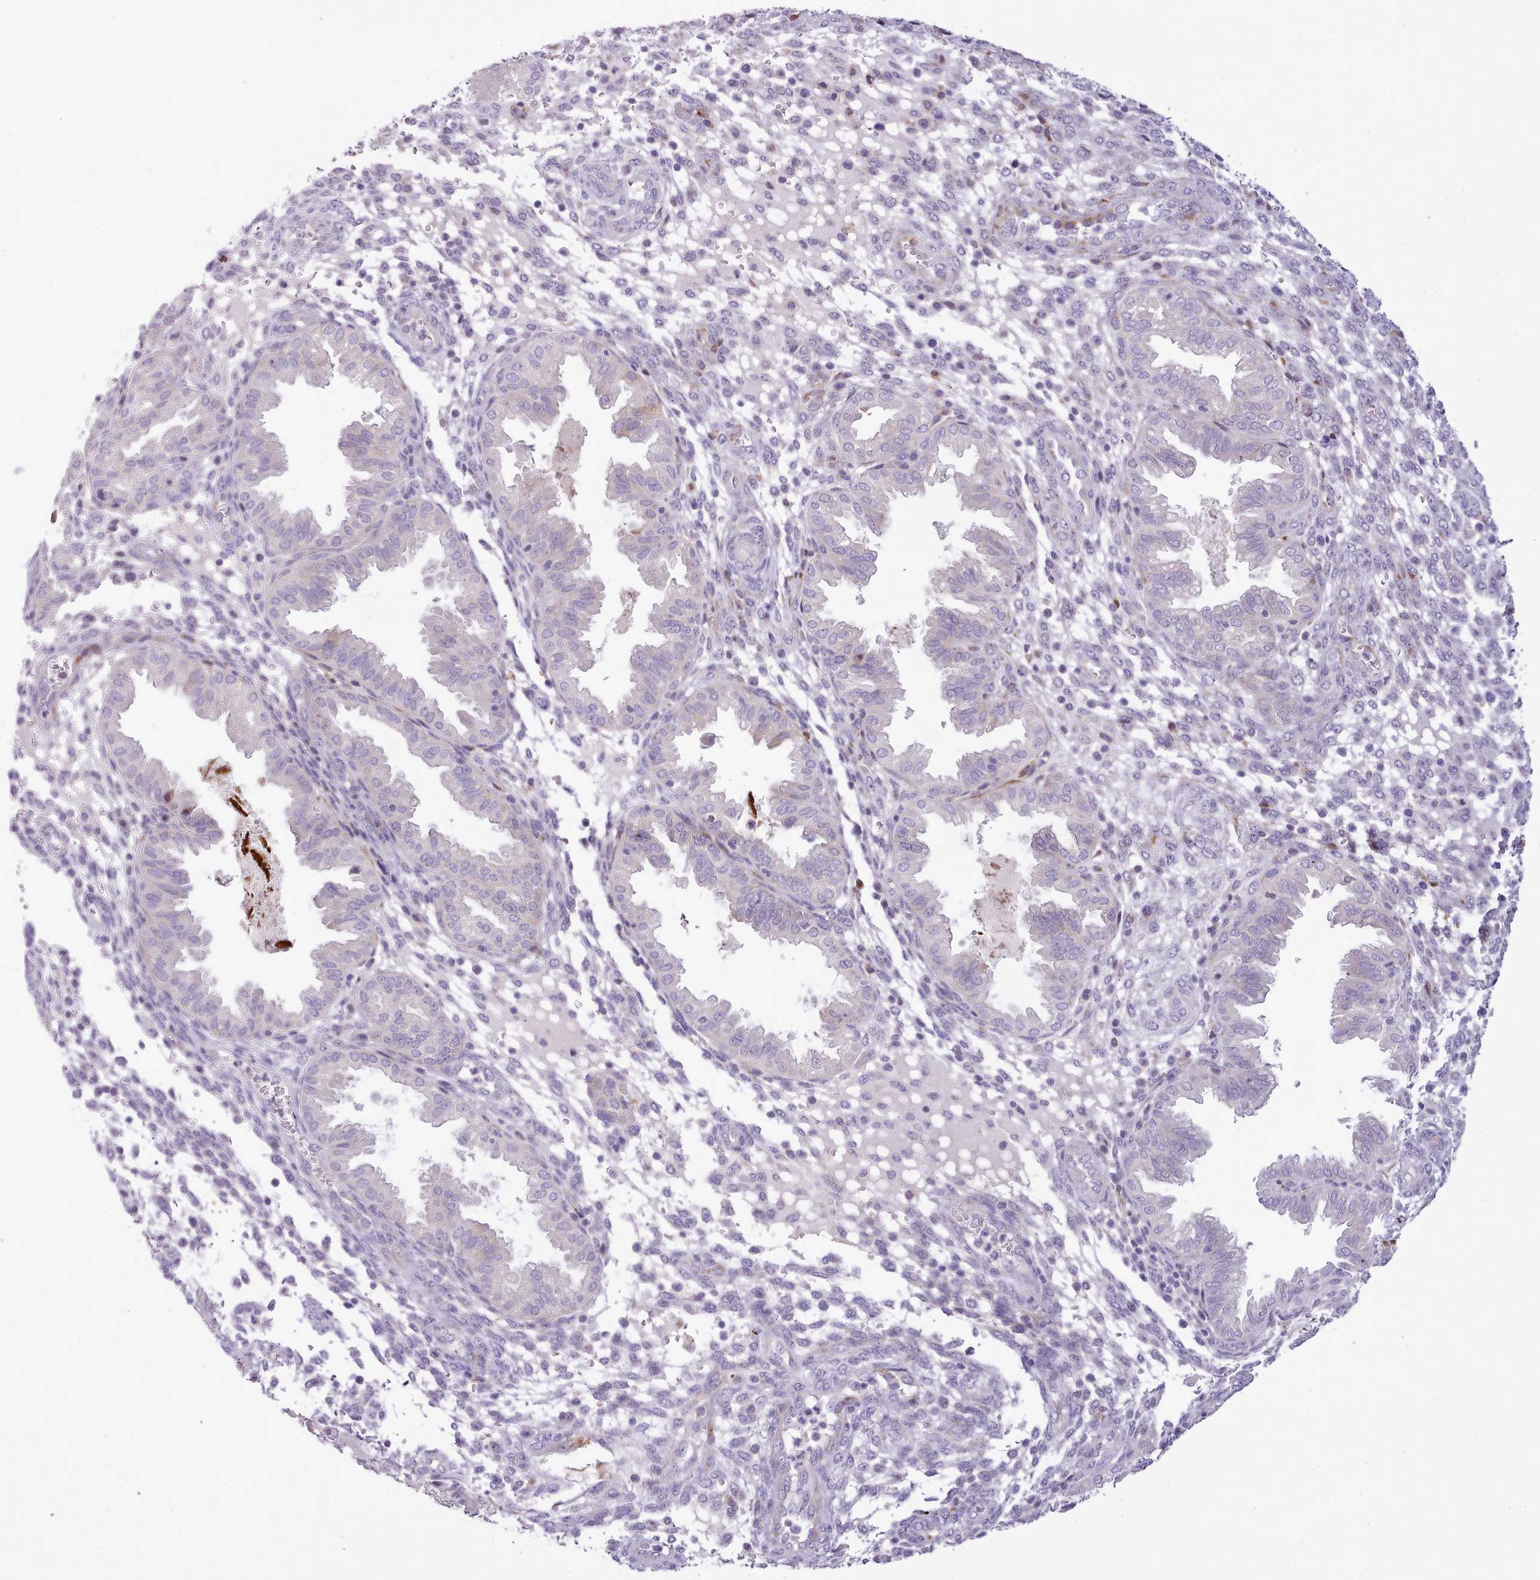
{"staining": {"intensity": "negative", "quantity": "none", "location": "none"}, "tissue": "endometrium", "cell_type": "Cells in endometrial stroma", "image_type": "normal", "snomed": [{"axis": "morphology", "description": "Normal tissue, NOS"}, {"axis": "topography", "description": "Endometrium"}], "caption": "Cells in endometrial stroma show no significant protein positivity in normal endometrium. (Immunohistochemistry, brightfield microscopy, high magnification).", "gene": "FAM83E", "patient": {"sex": "female", "age": 33}}